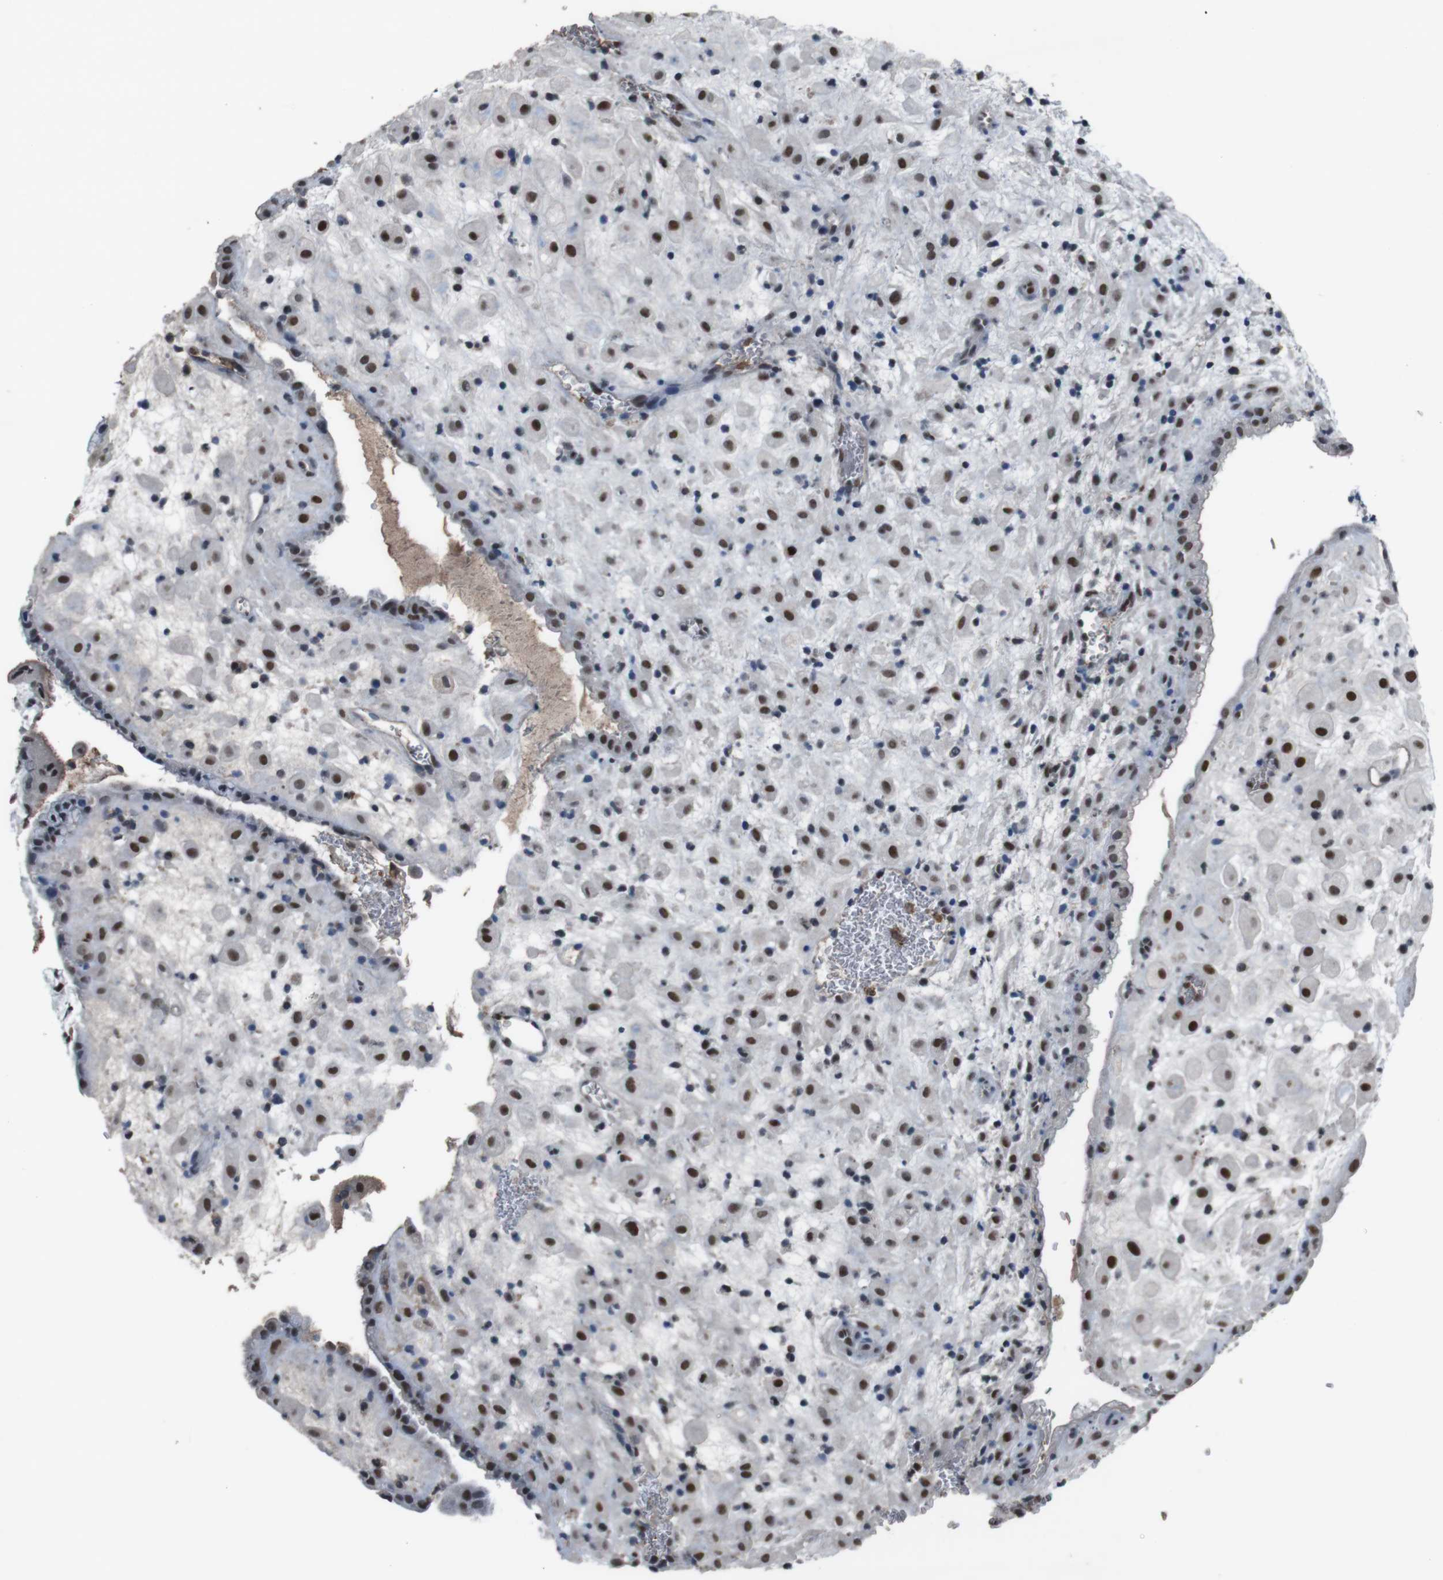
{"staining": {"intensity": "strong", "quantity": ">75%", "location": "nuclear"}, "tissue": "placenta", "cell_type": "Decidual cells", "image_type": "normal", "snomed": [{"axis": "morphology", "description": "Normal tissue, NOS"}, {"axis": "topography", "description": "Placenta"}], "caption": "A brown stain labels strong nuclear positivity of a protein in decidual cells of normal placenta.", "gene": "SUB1", "patient": {"sex": "female", "age": 35}}